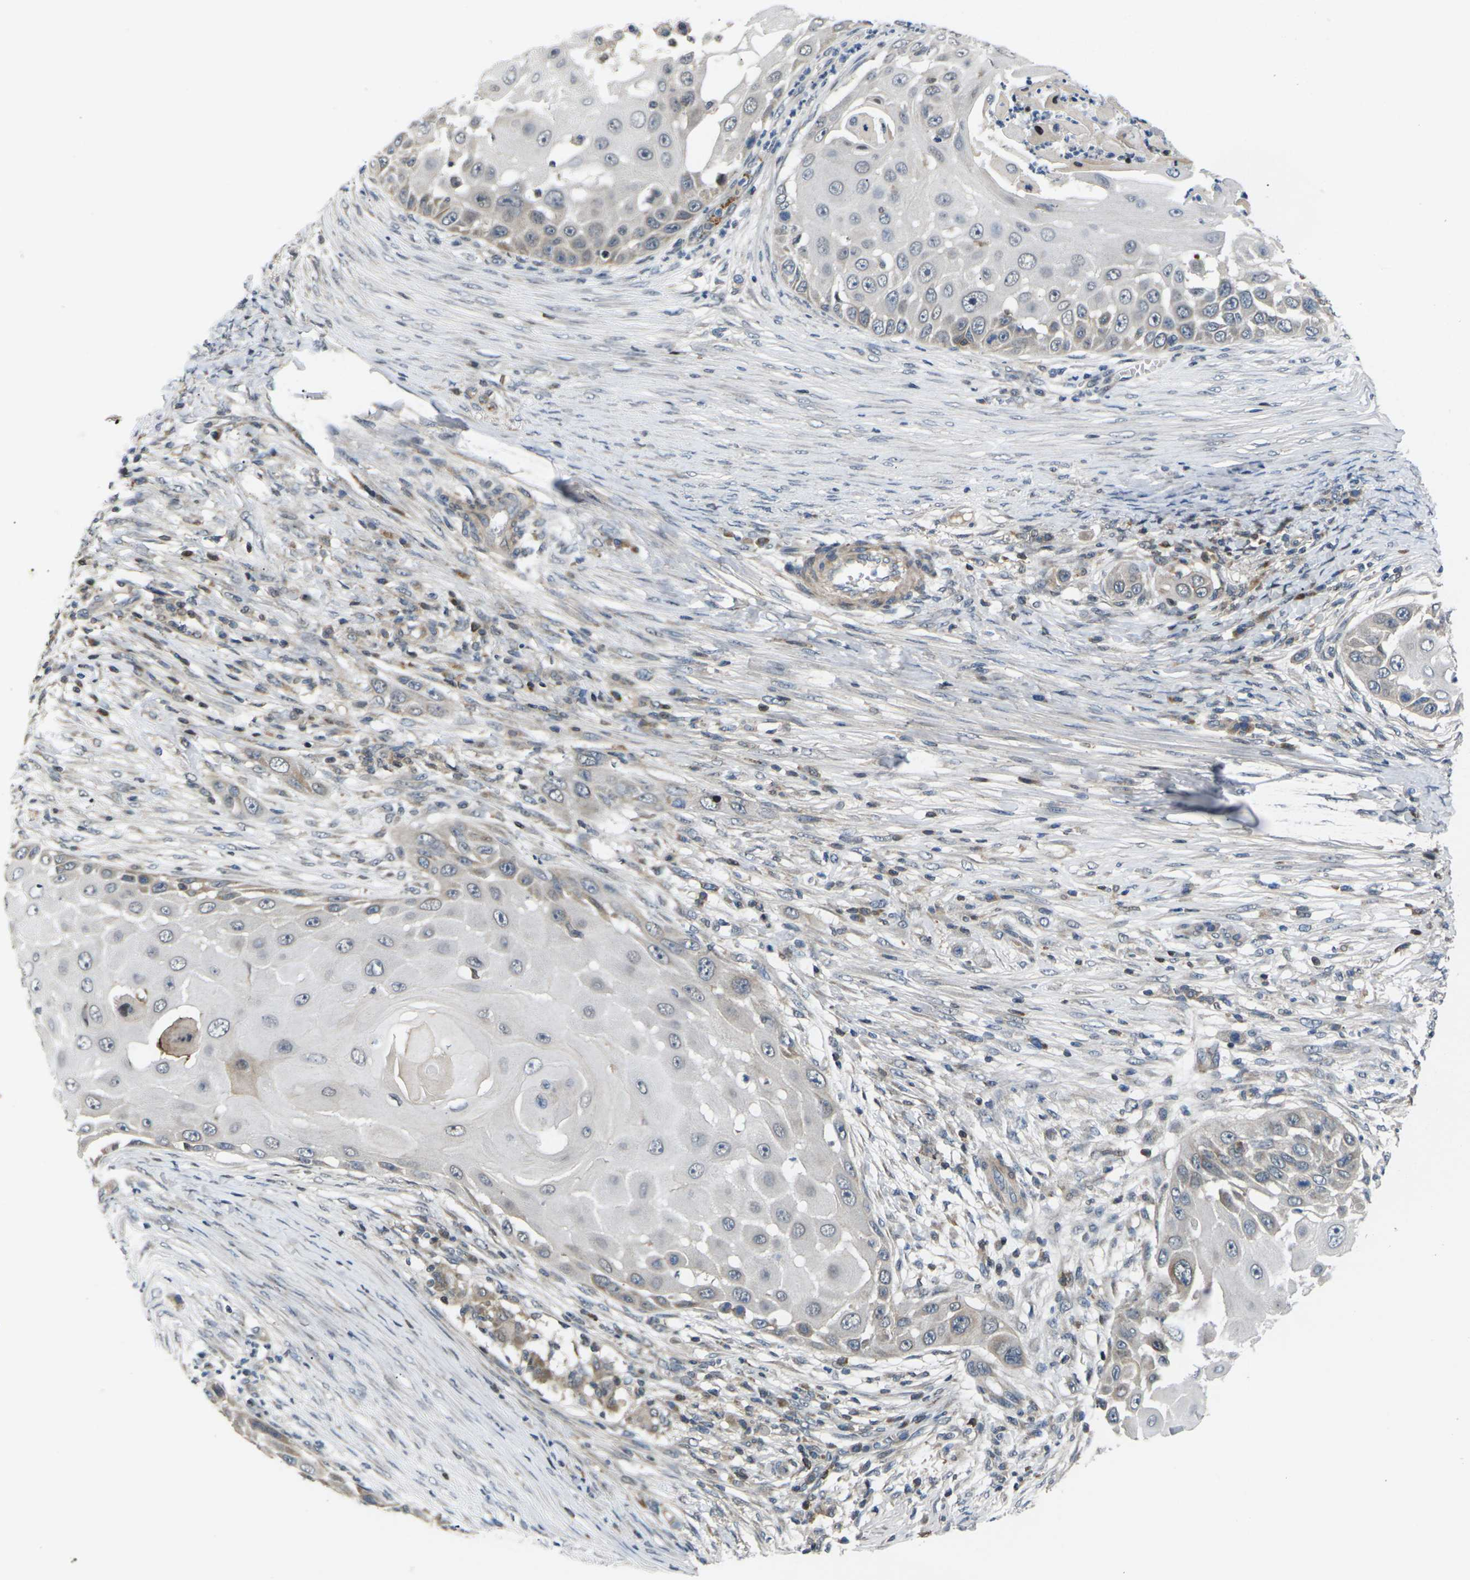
{"staining": {"intensity": "negative", "quantity": "none", "location": "none"}, "tissue": "skin cancer", "cell_type": "Tumor cells", "image_type": "cancer", "snomed": [{"axis": "morphology", "description": "Squamous cell carcinoma, NOS"}, {"axis": "topography", "description": "Skin"}], "caption": "Protein analysis of skin cancer demonstrates no significant positivity in tumor cells. (DAB (3,3'-diaminobenzidine) immunohistochemistry (IHC), high magnification).", "gene": "RPS6KA3", "patient": {"sex": "female", "age": 44}}